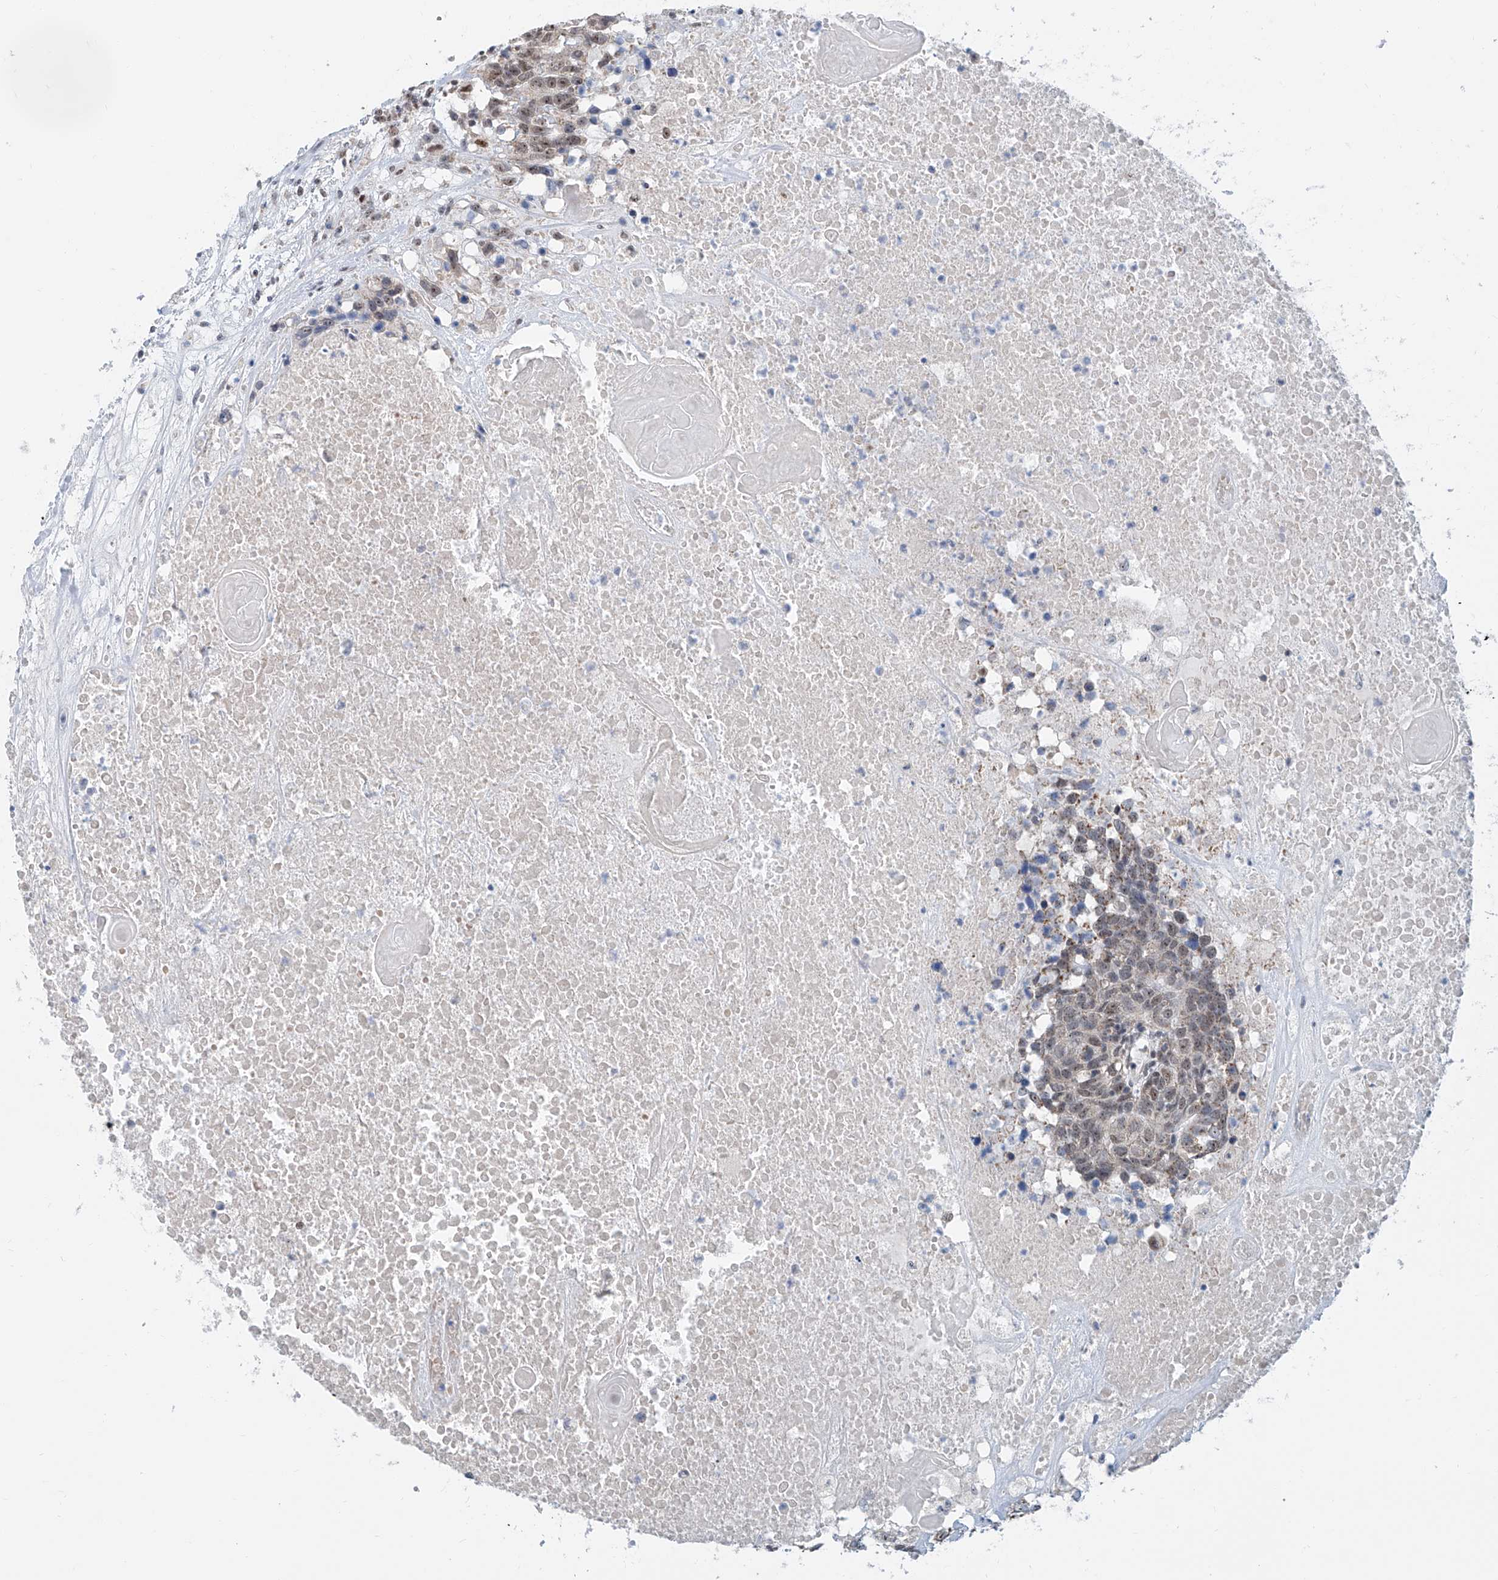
{"staining": {"intensity": "moderate", "quantity": "25%-75%", "location": "nuclear"}, "tissue": "head and neck cancer", "cell_type": "Tumor cells", "image_type": "cancer", "snomed": [{"axis": "morphology", "description": "Squamous cell carcinoma, NOS"}, {"axis": "topography", "description": "Head-Neck"}], "caption": "Squamous cell carcinoma (head and neck) was stained to show a protein in brown. There is medium levels of moderate nuclear positivity in about 25%-75% of tumor cells.", "gene": "SDE2", "patient": {"sex": "male", "age": 66}}